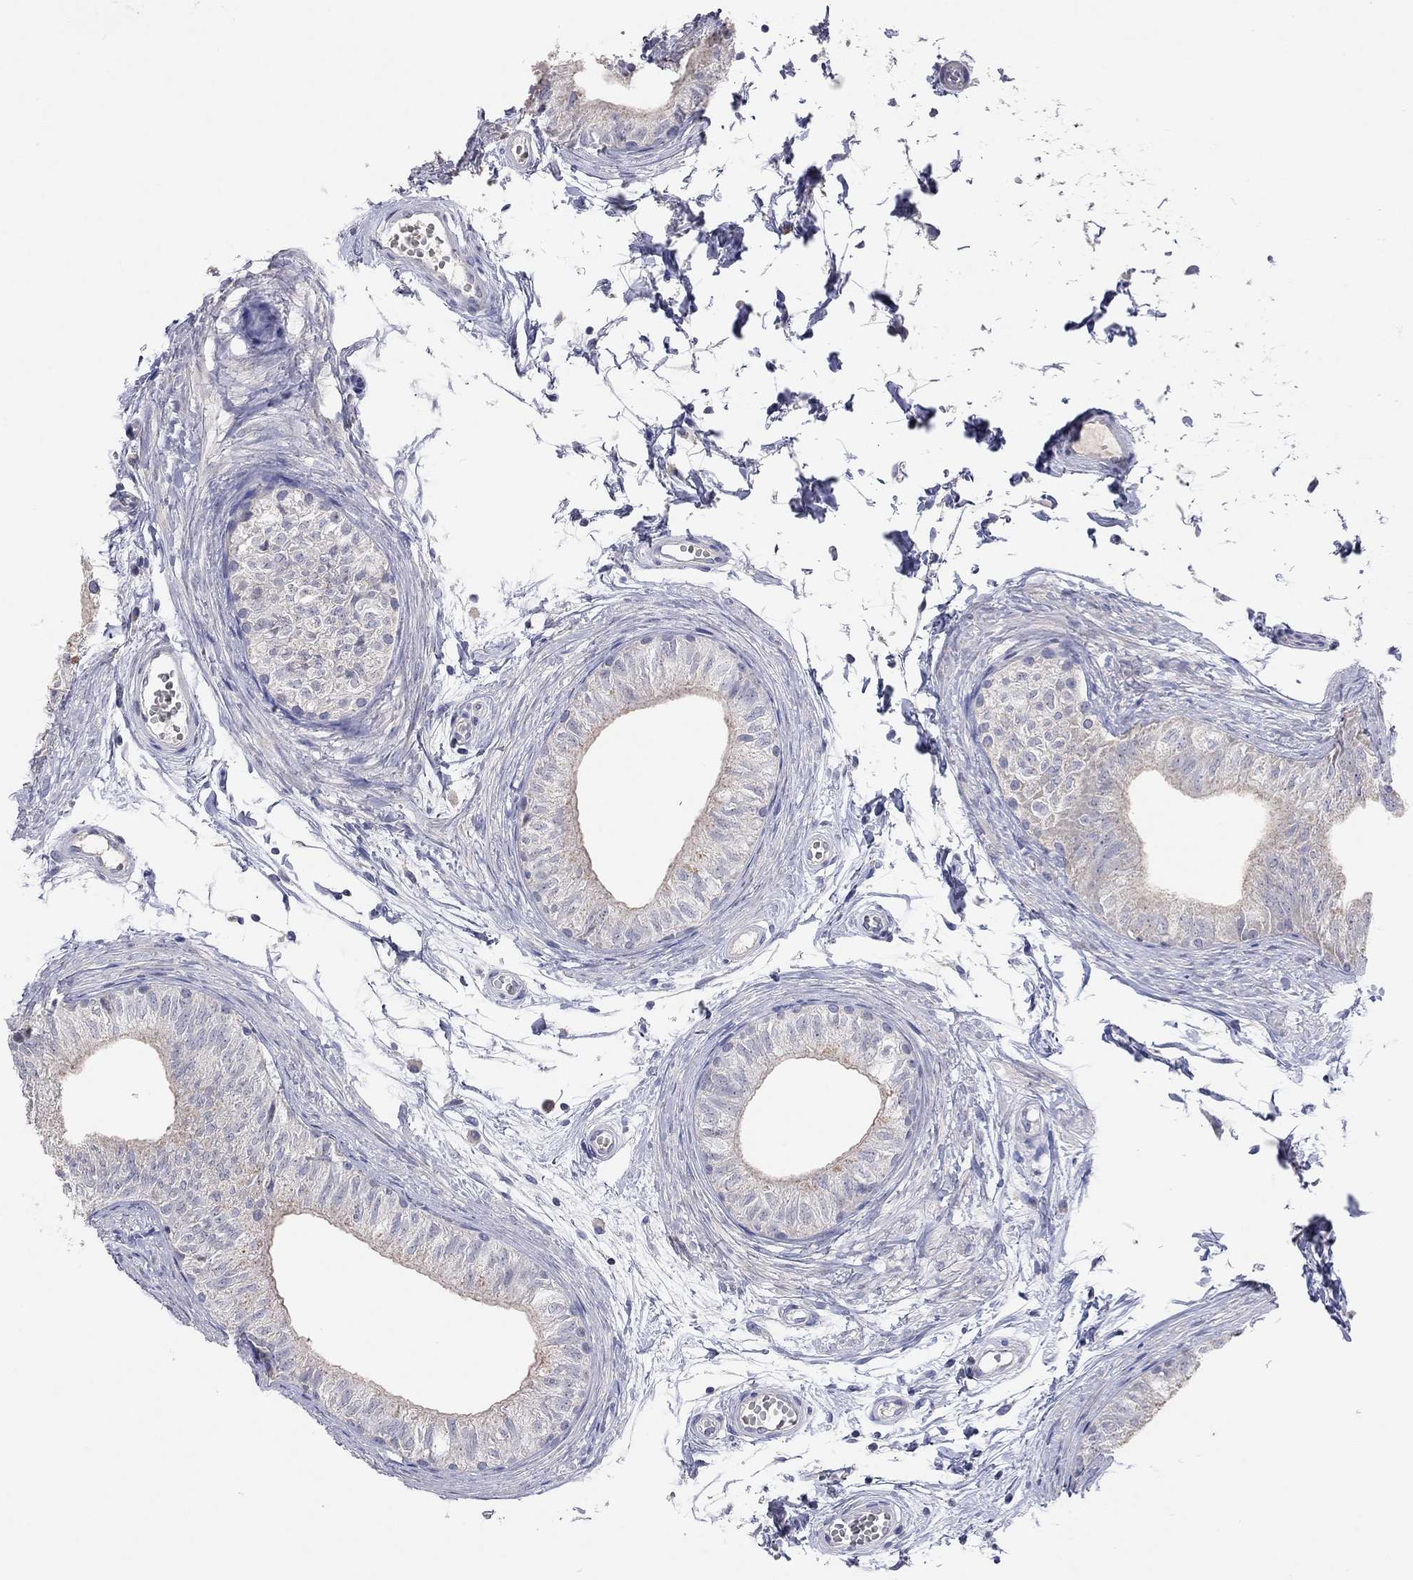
{"staining": {"intensity": "negative", "quantity": "none", "location": "none"}, "tissue": "epididymis", "cell_type": "Glandular cells", "image_type": "normal", "snomed": [{"axis": "morphology", "description": "Normal tissue, NOS"}, {"axis": "topography", "description": "Epididymis"}], "caption": "Glandular cells show no significant positivity in normal epididymis.", "gene": "MMP13", "patient": {"sex": "male", "age": 22}}